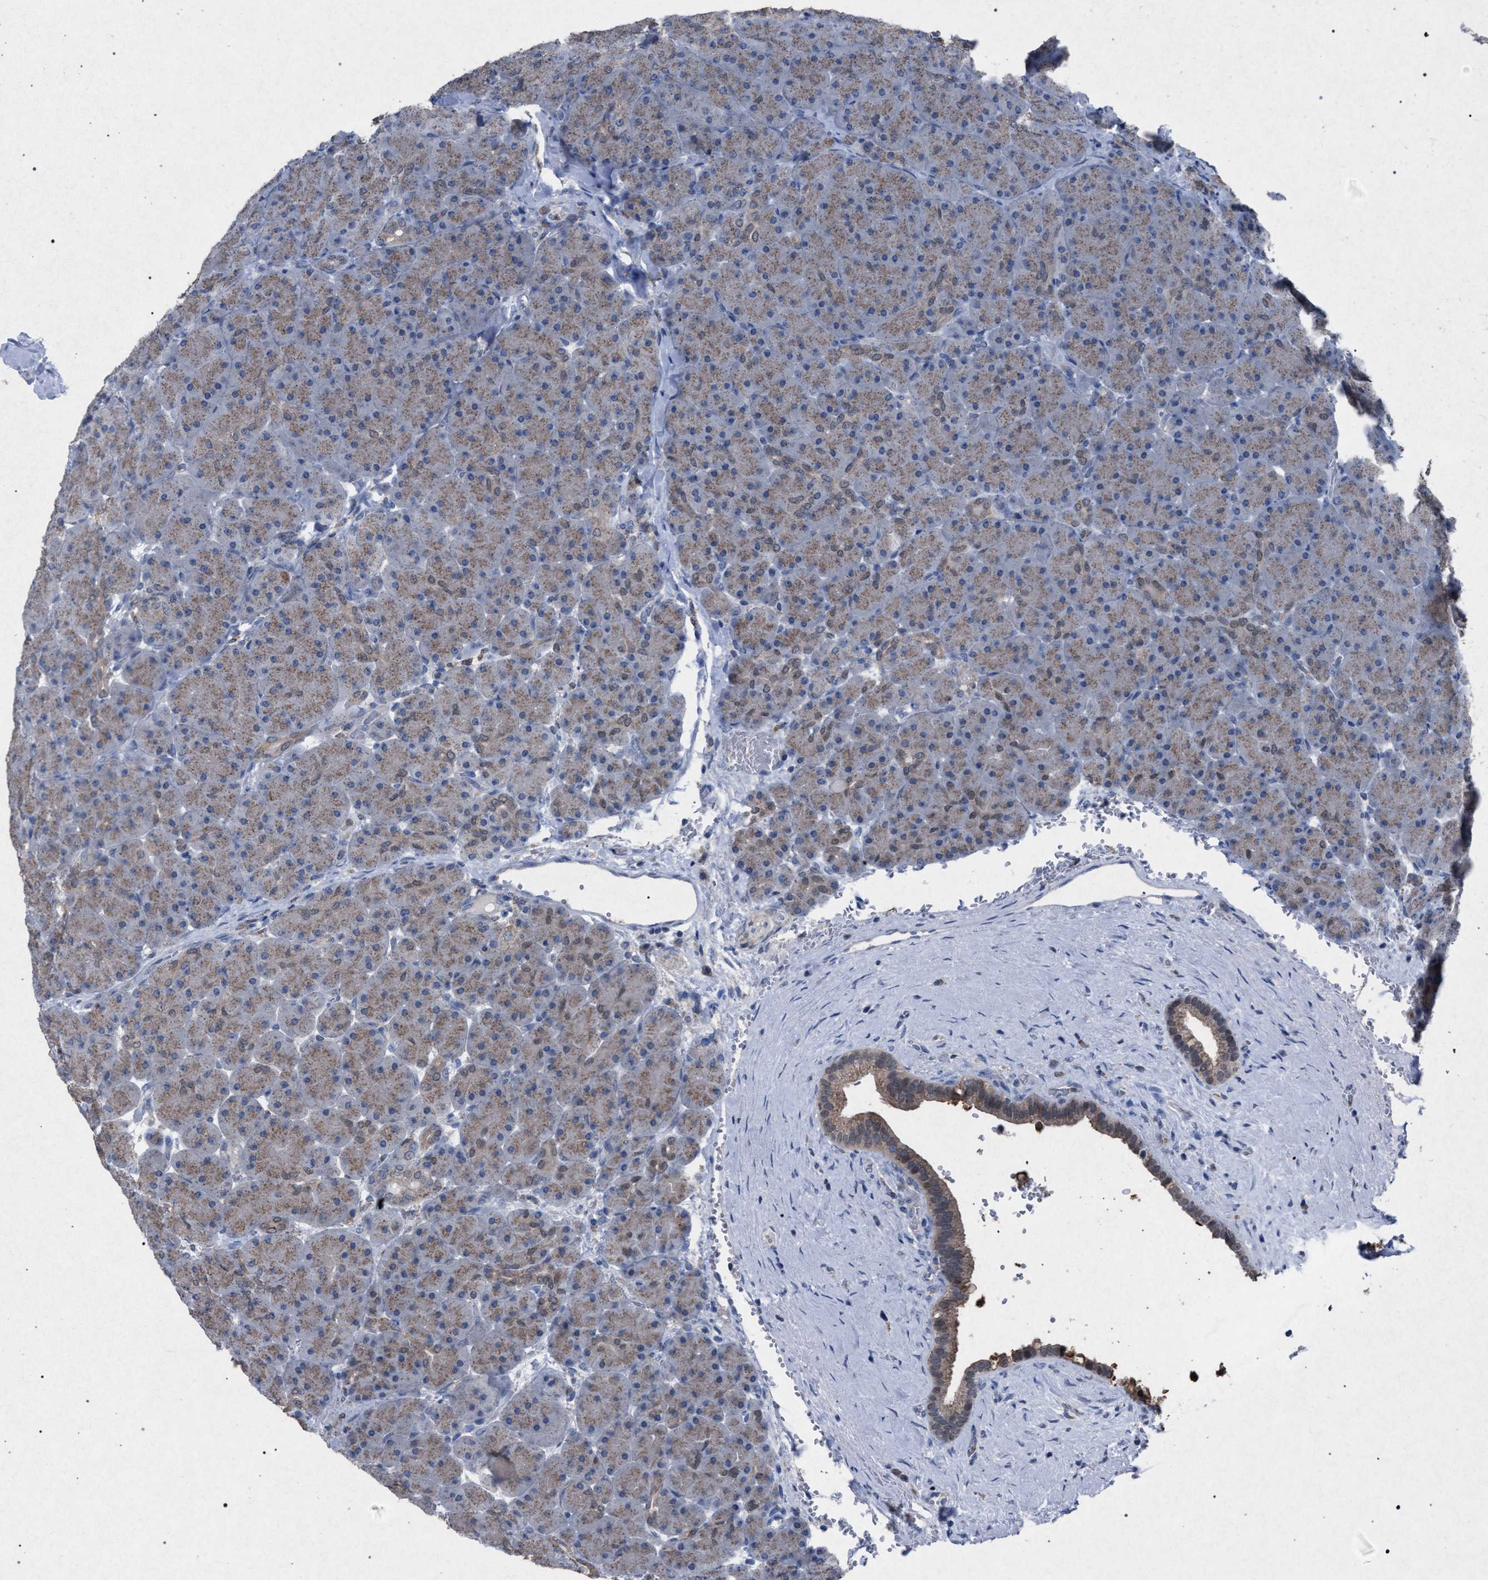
{"staining": {"intensity": "weak", "quantity": ">75%", "location": "cytoplasmic/membranous"}, "tissue": "pancreas", "cell_type": "Exocrine glandular cells", "image_type": "normal", "snomed": [{"axis": "morphology", "description": "Normal tissue, NOS"}, {"axis": "topography", "description": "Pancreas"}], "caption": "Immunohistochemical staining of benign pancreas demonstrates >75% levels of weak cytoplasmic/membranous protein expression in approximately >75% of exocrine glandular cells.", "gene": "HSD17B4", "patient": {"sex": "male", "age": 66}}